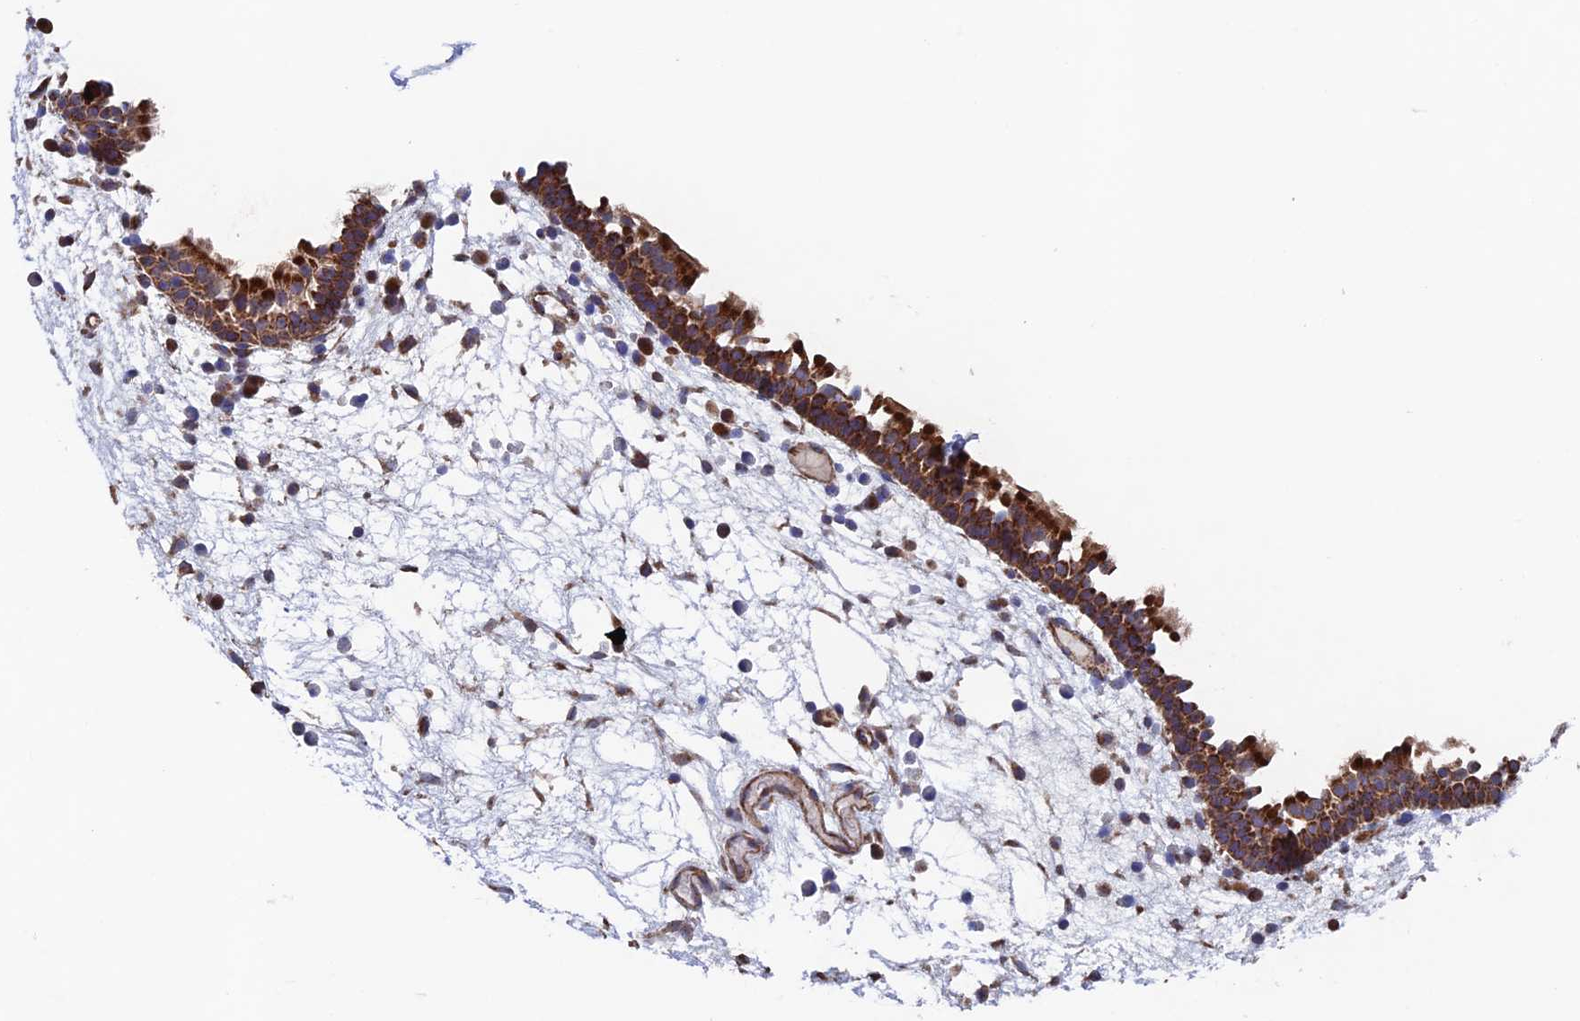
{"staining": {"intensity": "strong", "quantity": ">75%", "location": "cytoplasmic/membranous"}, "tissue": "nasopharynx", "cell_type": "Respiratory epithelial cells", "image_type": "normal", "snomed": [{"axis": "morphology", "description": "Normal tissue, NOS"}, {"axis": "morphology", "description": "Inflammation, NOS"}, {"axis": "morphology", "description": "Malignant melanoma, Metastatic site"}, {"axis": "topography", "description": "Nasopharynx"}], "caption": "Strong cytoplasmic/membranous positivity for a protein is present in approximately >75% of respiratory epithelial cells of unremarkable nasopharynx using immunohistochemistry (IHC).", "gene": "MRPL1", "patient": {"sex": "male", "age": 70}}